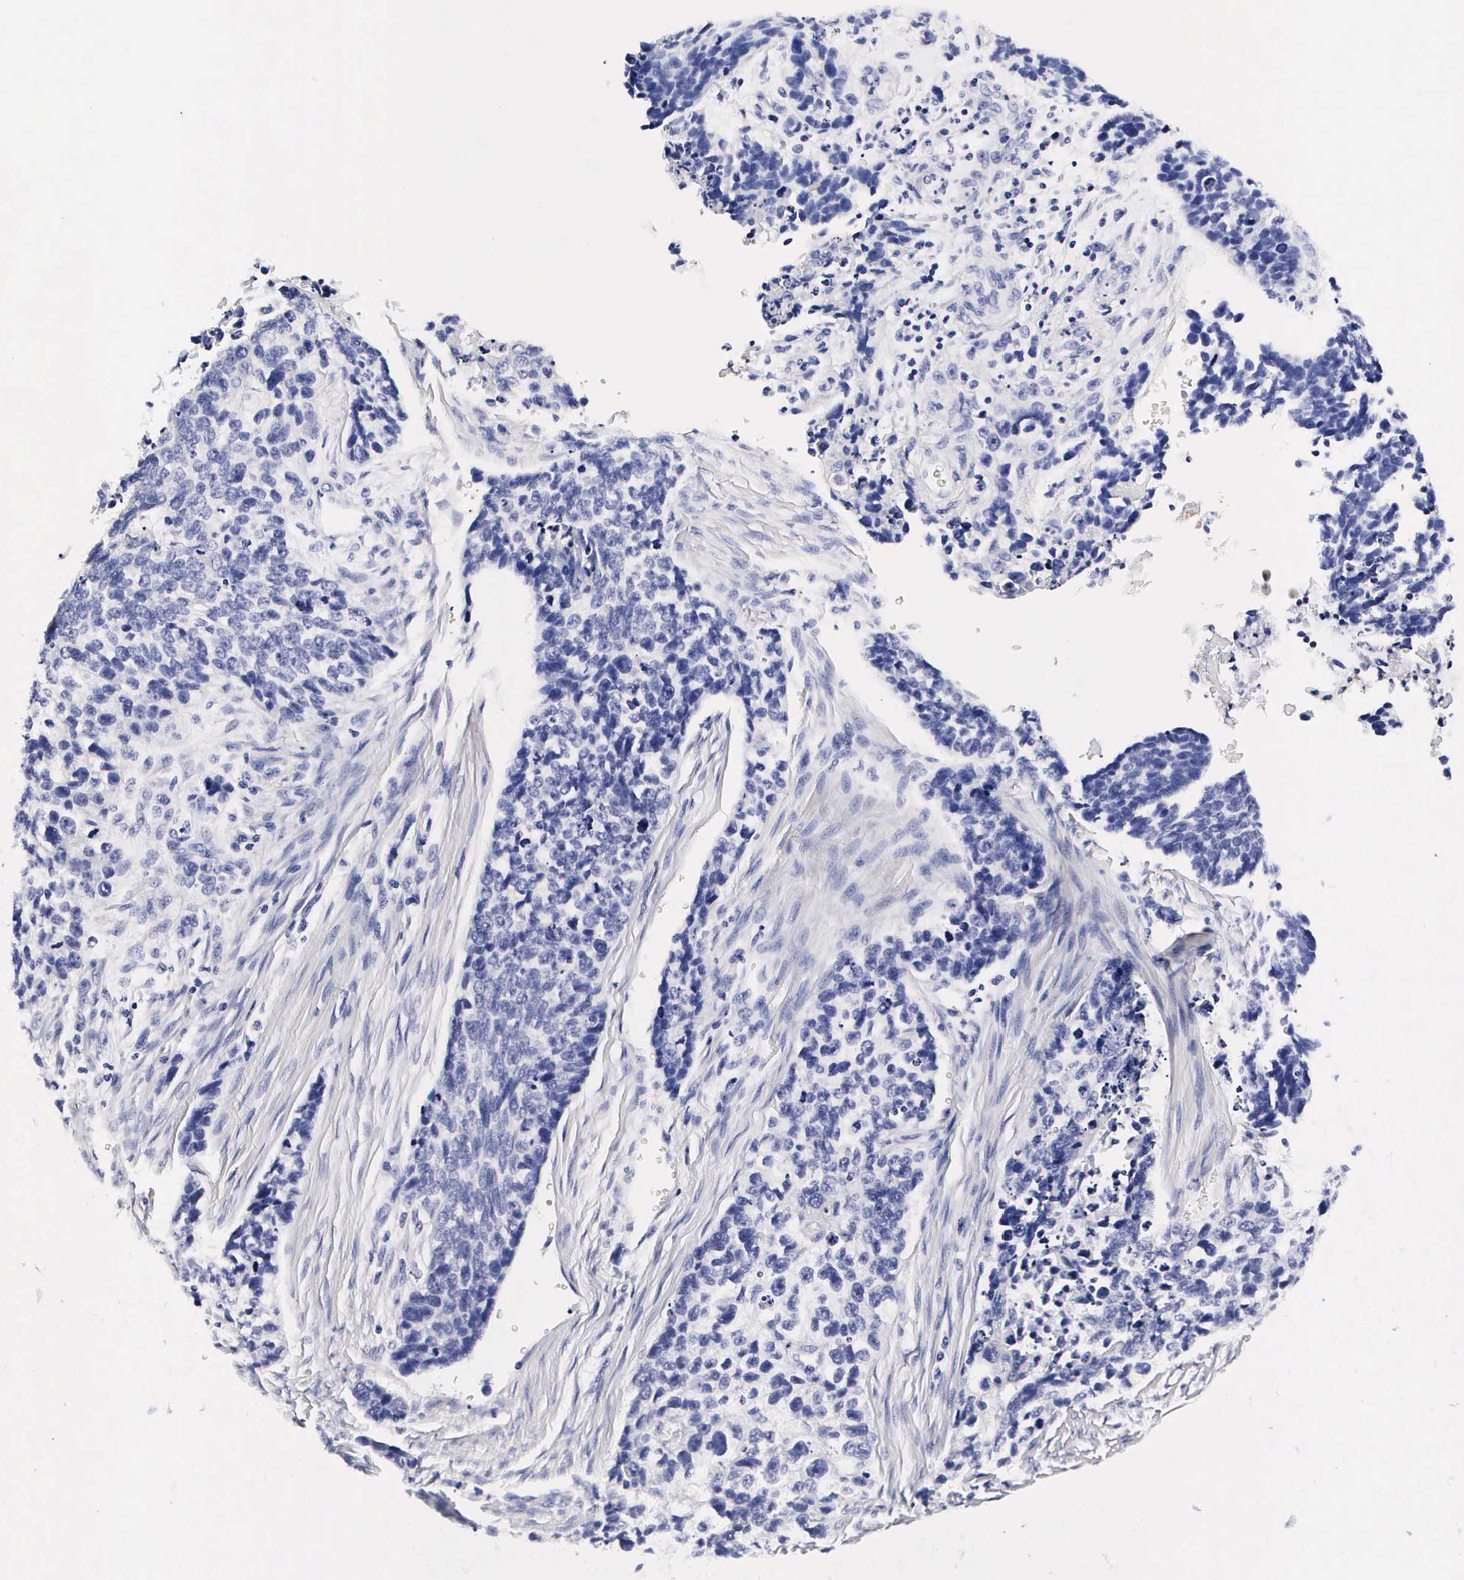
{"staining": {"intensity": "negative", "quantity": "none", "location": "none"}, "tissue": "lung cancer", "cell_type": "Tumor cells", "image_type": "cancer", "snomed": [{"axis": "morphology", "description": "Squamous cell carcinoma, NOS"}, {"axis": "topography", "description": "Lymph node"}, {"axis": "topography", "description": "Lung"}], "caption": "The image shows no staining of tumor cells in lung cancer.", "gene": "RNASE6", "patient": {"sex": "male", "age": 74}}